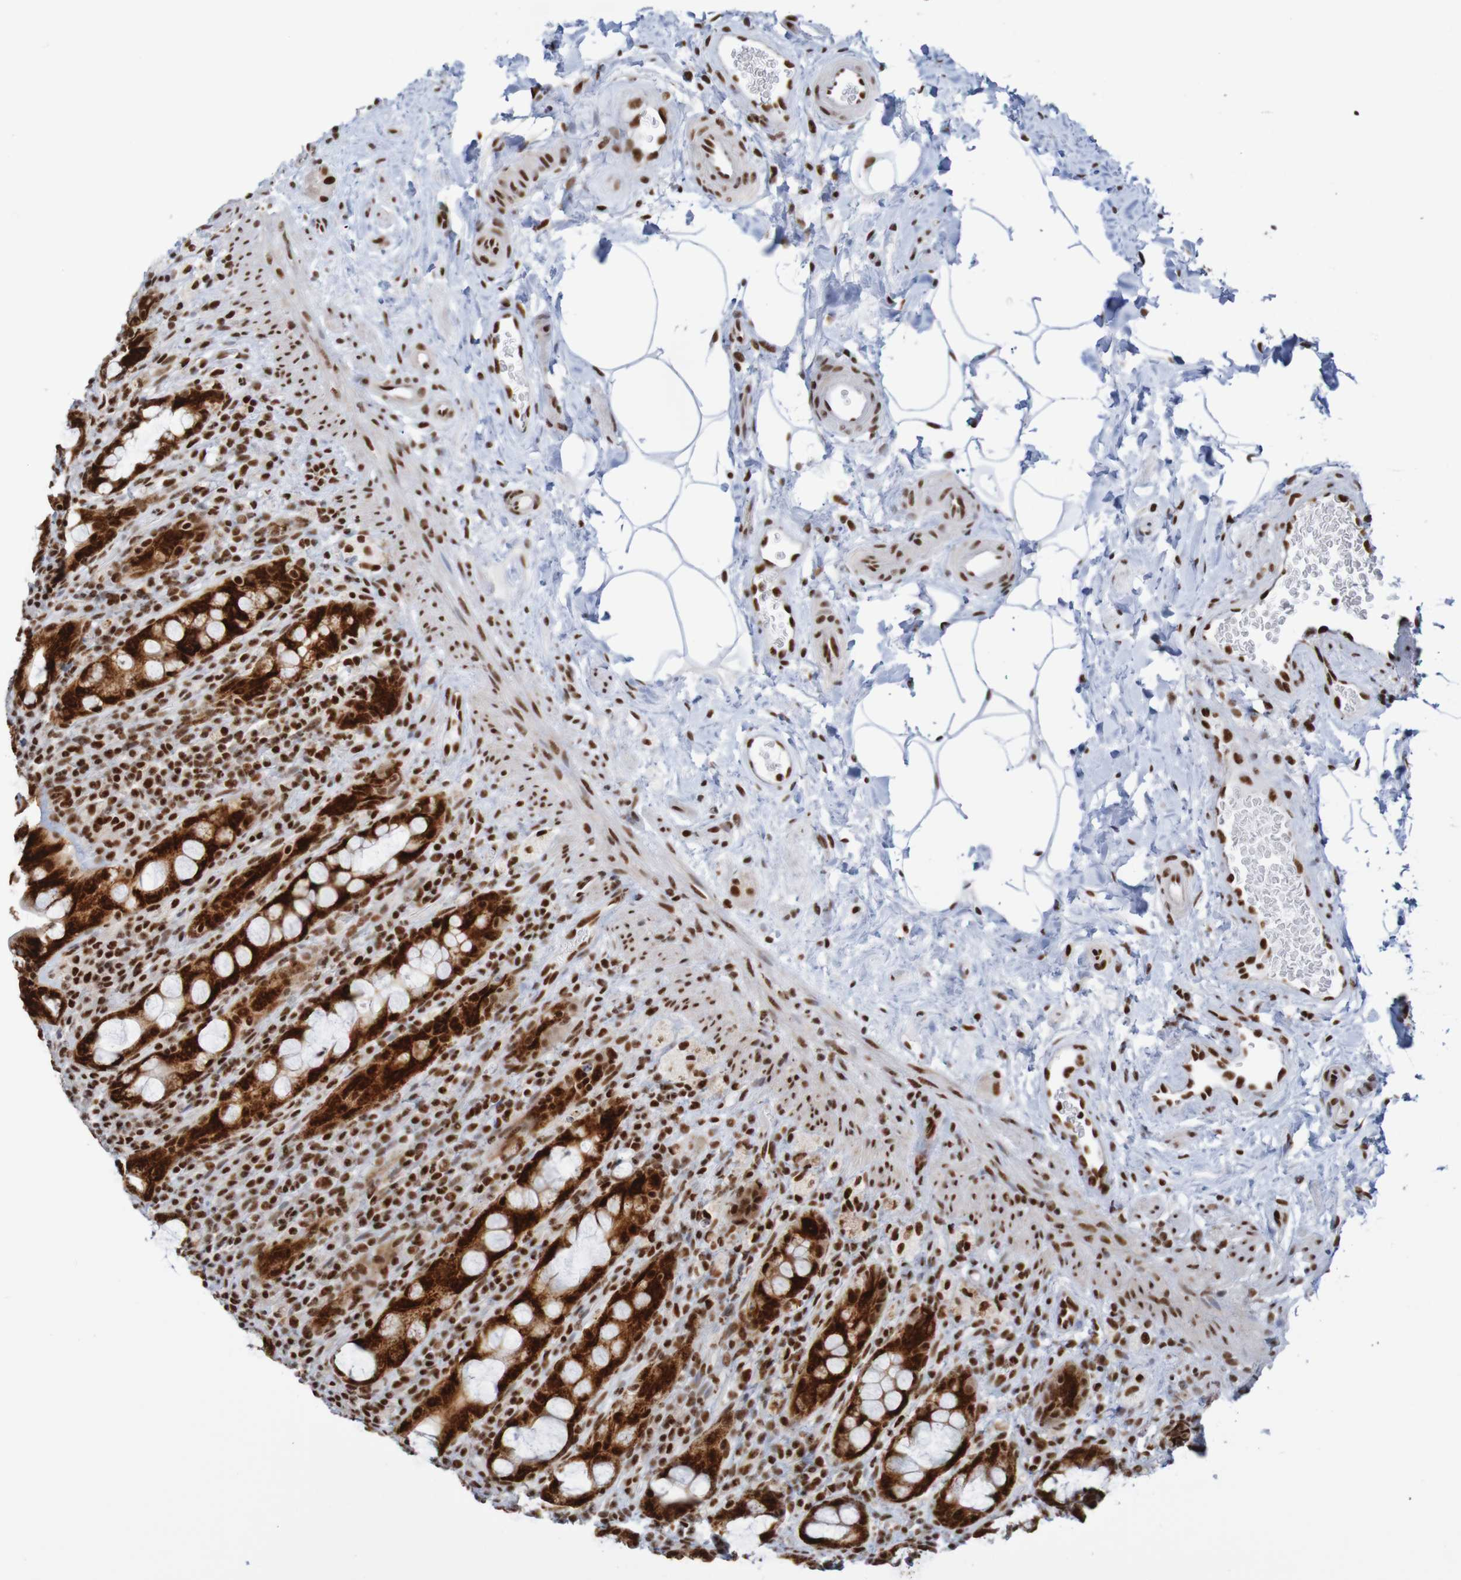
{"staining": {"intensity": "strong", "quantity": ">75%", "location": "nuclear"}, "tissue": "rectum", "cell_type": "Glandular cells", "image_type": "normal", "snomed": [{"axis": "morphology", "description": "Normal tissue, NOS"}, {"axis": "topography", "description": "Rectum"}], "caption": "Immunohistochemistry (IHC) micrograph of normal rectum: human rectum stained using IHC reveals high levels of strong protein expression localized specifically in the nuclear of glandular cells, appearing as a nuclear brown color.", "gene": "THRAP3", "patient": {"sex": "male", "age": 44}}